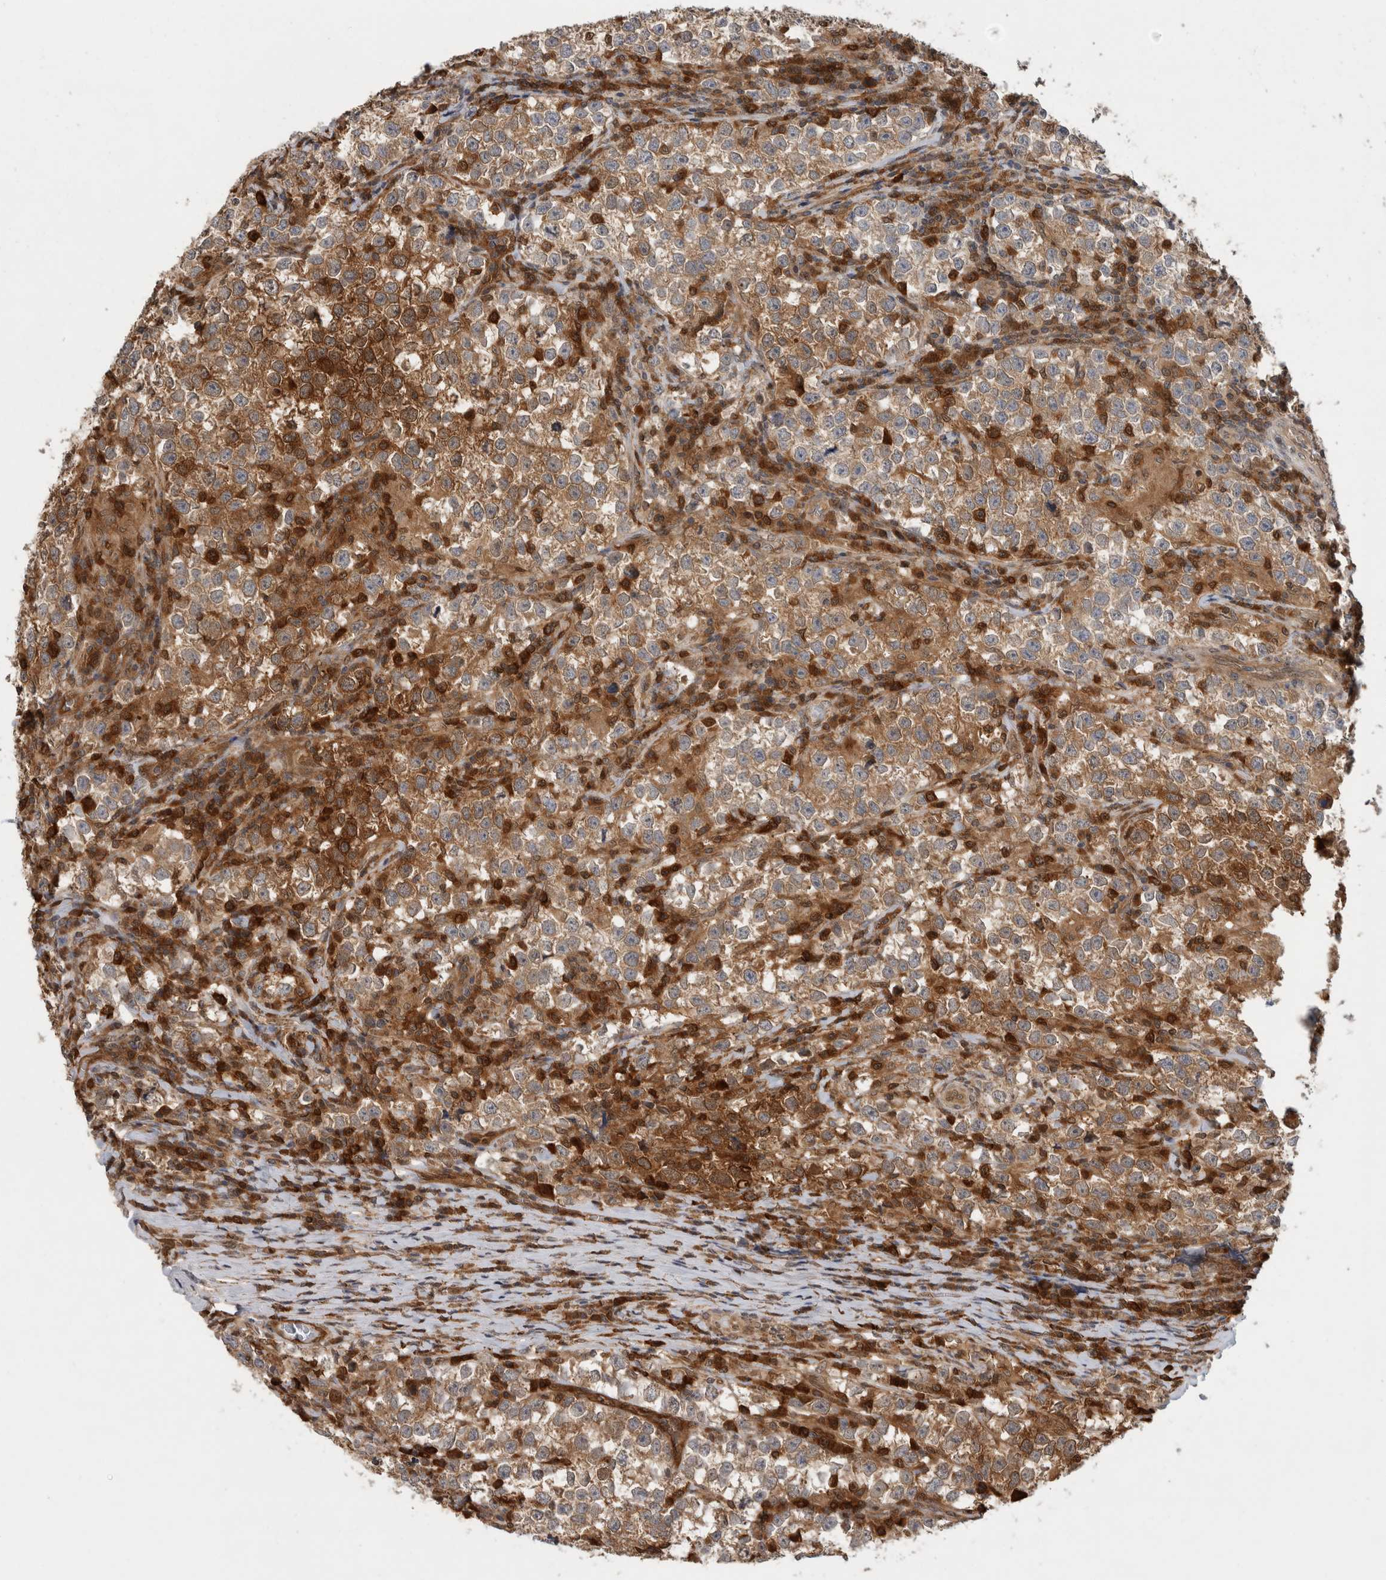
{"staining": {"intensity": "weak", "quantity": ">75%", "location": "cytoplasmic/membranous"}, "tissue": "testis cancer", "cell_type": "Tumor cells", "image_type": "cancer", "snomed": [{"axis": "morphology", "description": "Normal tissue, NOS"}, {"axis": "morphology", "description": "Seminoma, NOS"}, {"axis": "topography", "description": "Testis"}], "caption": "IHC histopathology image of testis cancer (seminoma) stained for a protein (brown), which exhibits low levels of weak cytoplasmic/membranous staining in about >75% of tumor cells.", "gene": "ASTN2", "patient": {"sex": "male", "age": 43}}